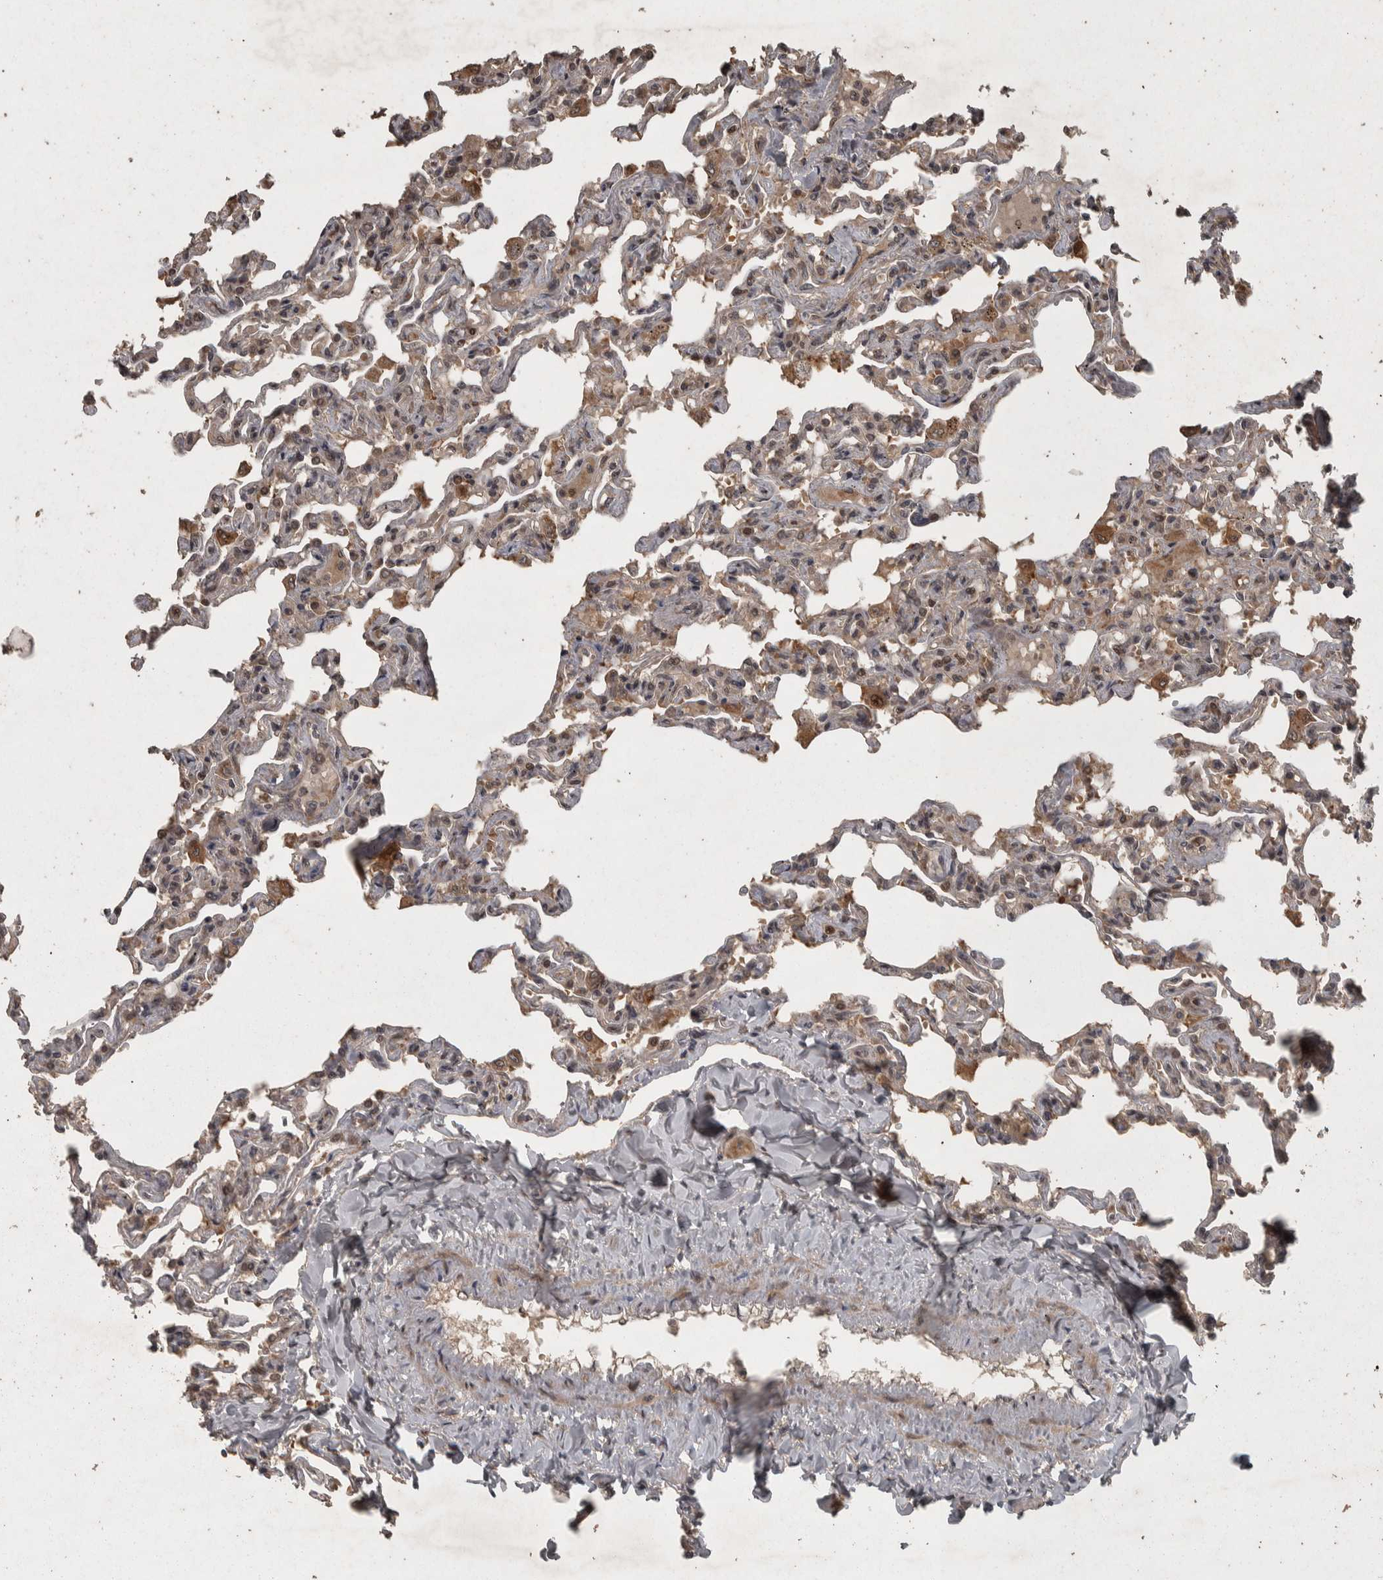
{"staining": {"intensity": "moderate", "quantity": "<25%", "location": "cytoplasmic/membranous"}, "tissue": "lung", "cell_type": "Alveolar cells", "image_type": "normal", "snomed": [{"axis": "morphology", "description": "Normal tissue, NOS"}, {"axis": "topography", "description": "Lung"}], "caption": "A brown stain shows moderate cytoplasmic/membranous positivity of a protein in alveolar cells of benign human lung.", "gene": "ACO1", "patient": {"sex": "male", "age": 21}}